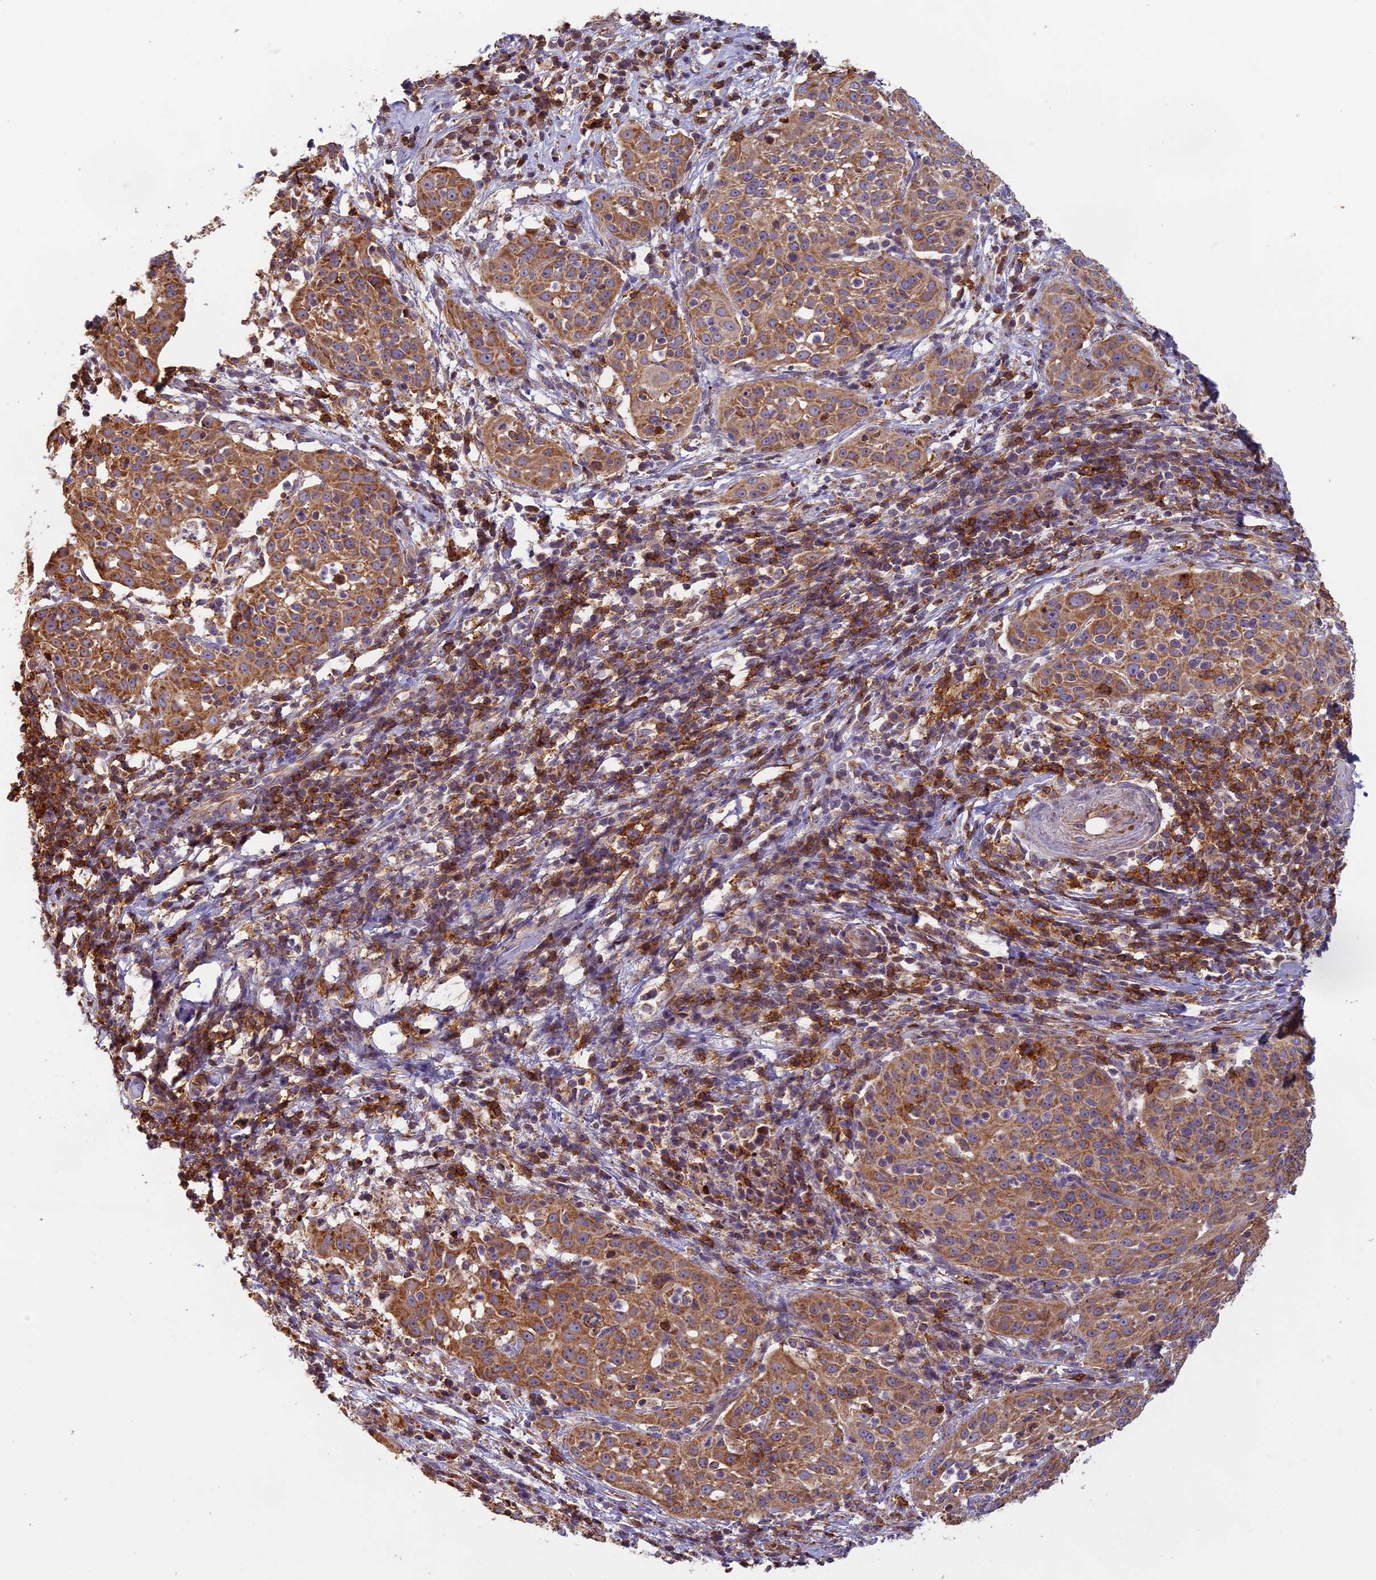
{"staining": {"intensity": "moderate", "quantity": ">75%", "location": "cytoplasmic/membranous"}, "tissue": "cervical cancer", "cell_type": "Tumor cells", "image_type": "cancer", "snomed": [{"axis": "morphology", "description": "Squamous cell carcinoma, NOS"}, {"axis": "topography", "description": "Cervix"}], "caption": "Immunohistochemical staining of cervical squamous cell carcinoma exhibits medium levels of moderate cytoplasmic/membranous protein staining in approximately >75% of tumor cells.", "gene": "EDAR", "patient": {"sex": "female", "age": 57}}